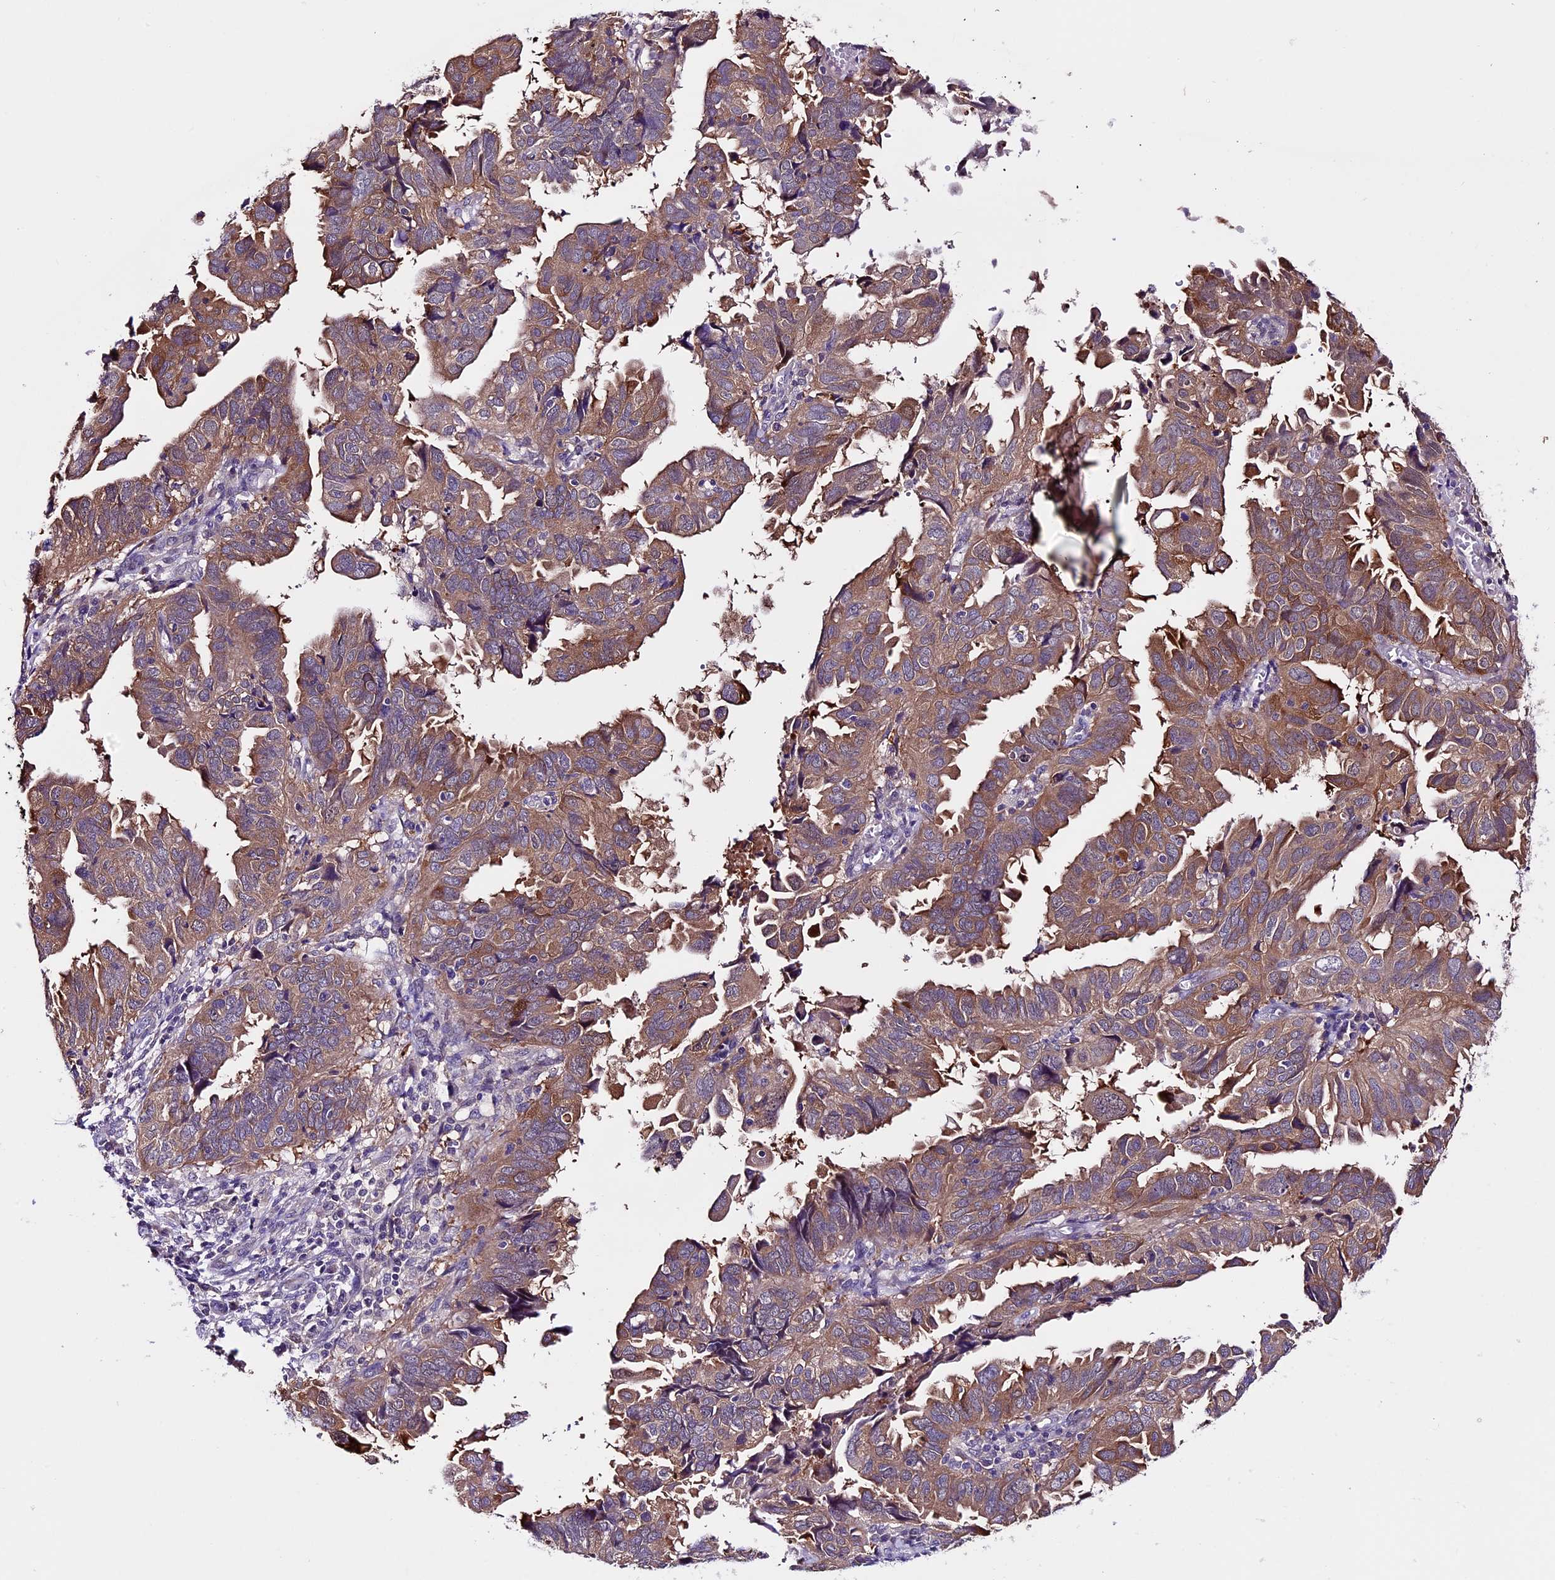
{"staining": {"intensity": "moderate", "quantity": ">75%", "location": "cytoplasmic/membranous"}, "tissue": "endometrial cancer", "cell_type": "Tumor cells", "image_type": "cancer", "snomed": [{"axis": "morphology", "description": "Adenocarcinoma, NOS"}, {"axis": "topography", "description": "Uterus"}], "caption": "Immunohistochemical staining of endometrial cancer reveals medium levels of moderate cytoplasmic/membranous protein positivity in about >75% of tumor cells. The staining was performed using DAB (3,3'-diaminobenzidine), with brown indicating positive protein expression. Nuclei are stained blue with hematoxylin.", "gene": "XKR7", "patient": {"sex": "female", "age": 77}}